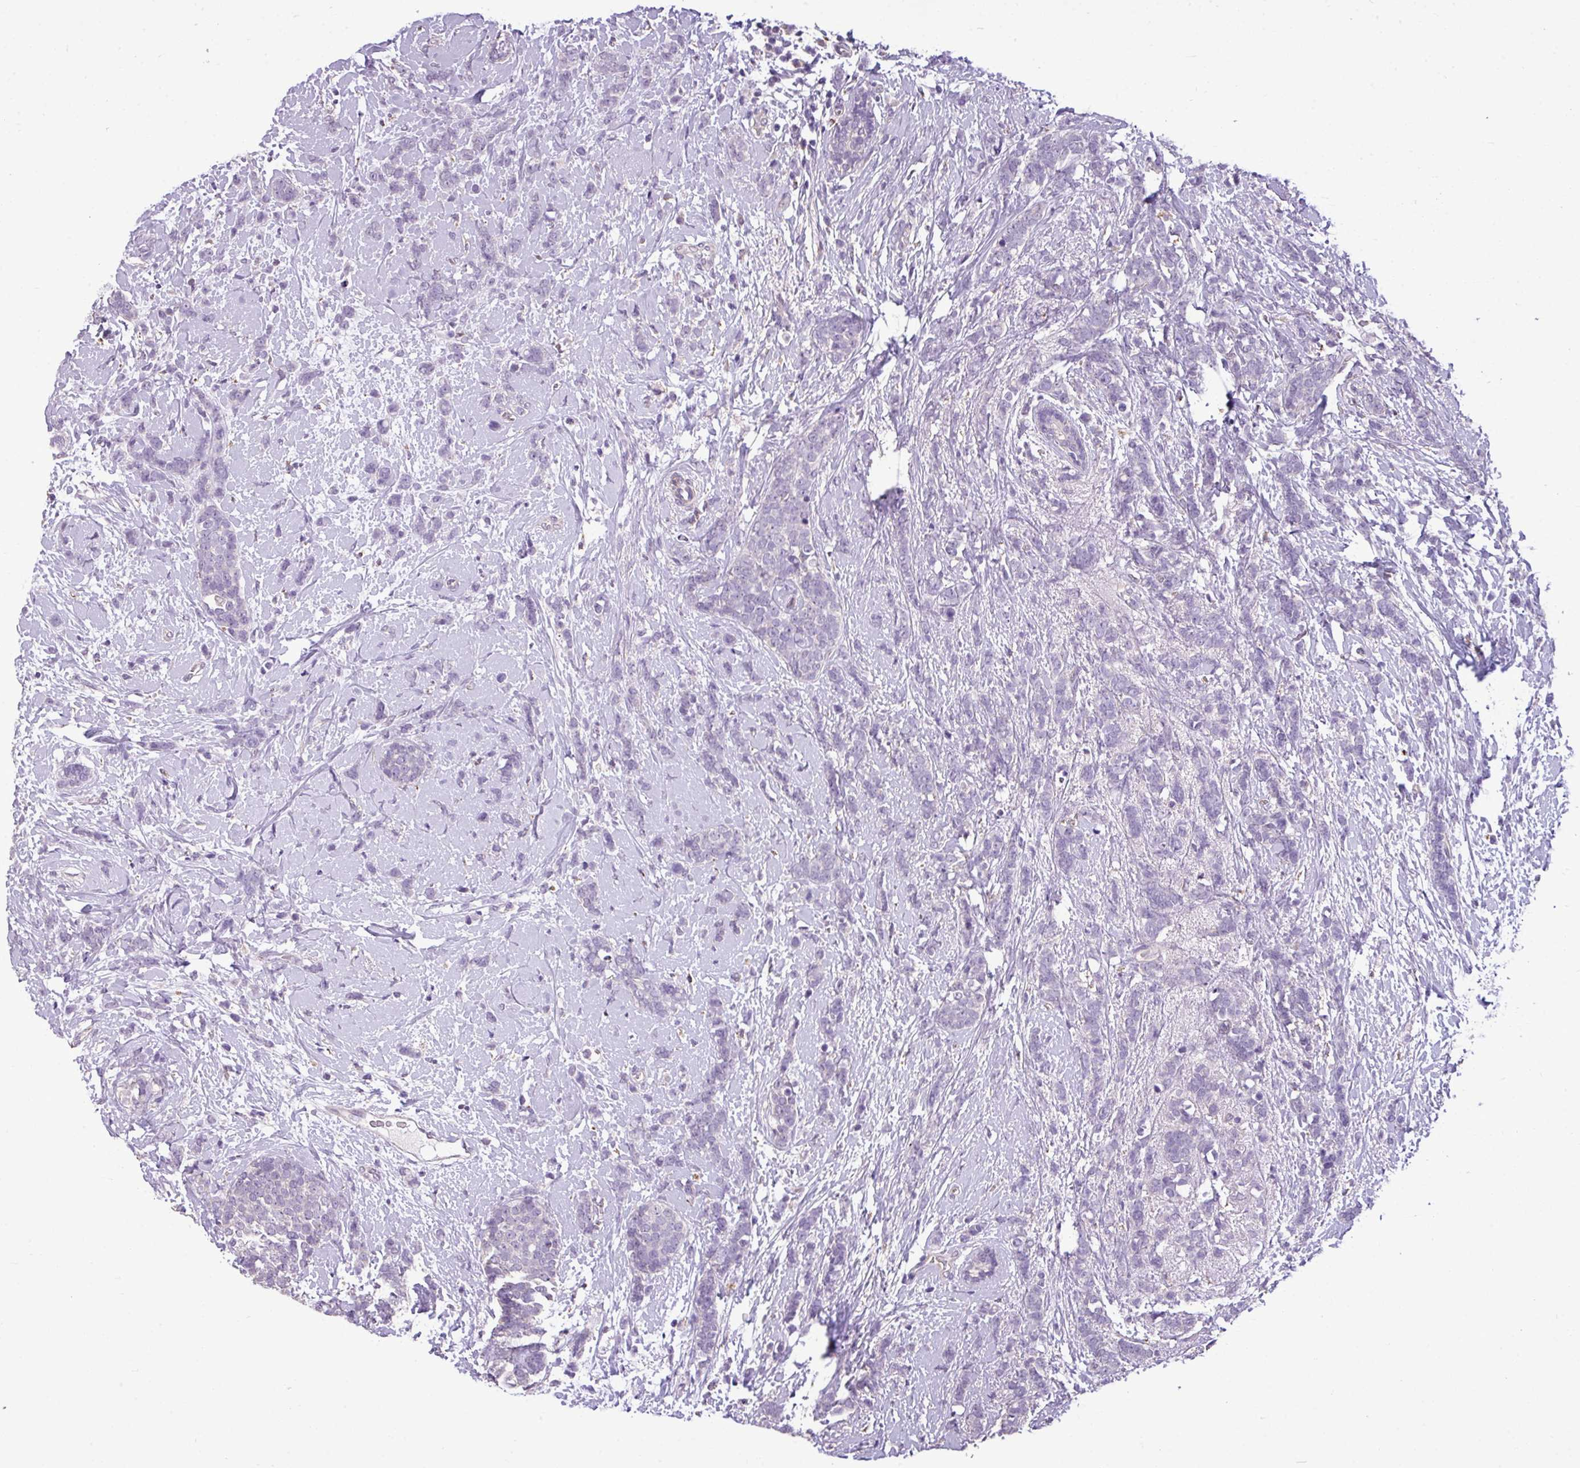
{"staining": {"intensity": "negative", "quantity": "none", "location": "none"}, "tissue": "breast cancer", "cell_type": "Tumor cells", "image_type": "cancer", "snomed": [{"axis": "morphology", "description": "Lobular carcinoma"}, {"axis": "topography", "description": "Breast"}], "caption": "Immunohistochemical staining of human breast lobular carcinoma demonstrates no significant positivity in tumor cells. (DAB (3,3'-diaminobenzidine) immunohistochemistry (IHC) with hematoxylin counter stain).", "gene": "ALDH2", "patient": {"sex": "female", "age": 58}}